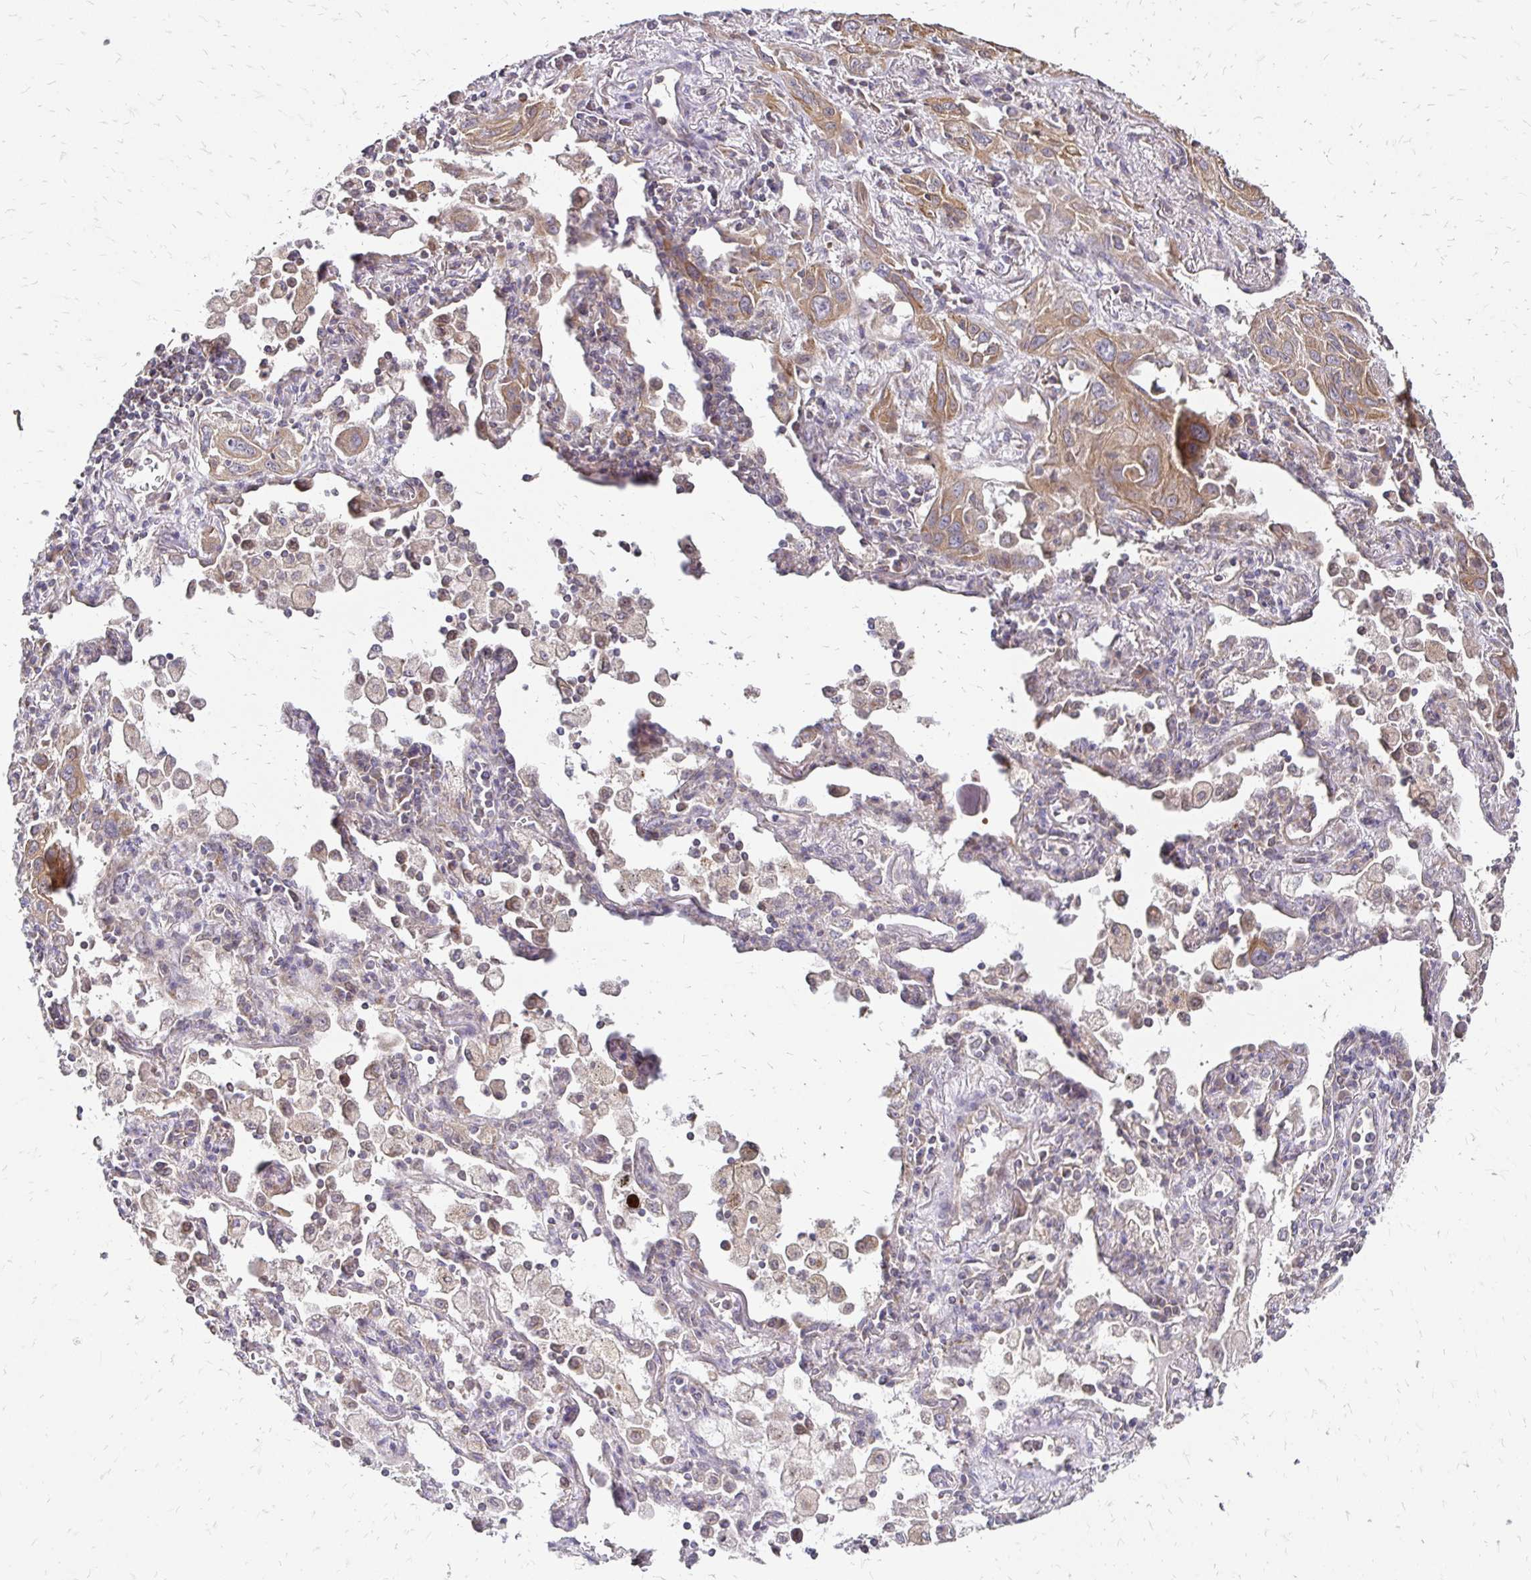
{"staining": {"intensity": "moderate", "quantity": ">75%", "location": "cytoplasmic/membranous"}, "tissue": "lung cancer", "cell_type": "Tumor cells", "image_type": "cancer", "snomed": [{"axis": "morphology", "description": "Squamous cell carcinoma, NOS"}, {"axis": "topography", "description": "Lung"}], "caption": "Immunohistochemistry of squamous cell carcinoma (lung) shows medium levels of moderate cytoplasmic/membranous staining in about >75% of tumor cells.", "gene": "ZW10", "patient": {"sex": "male", "age": 79}}